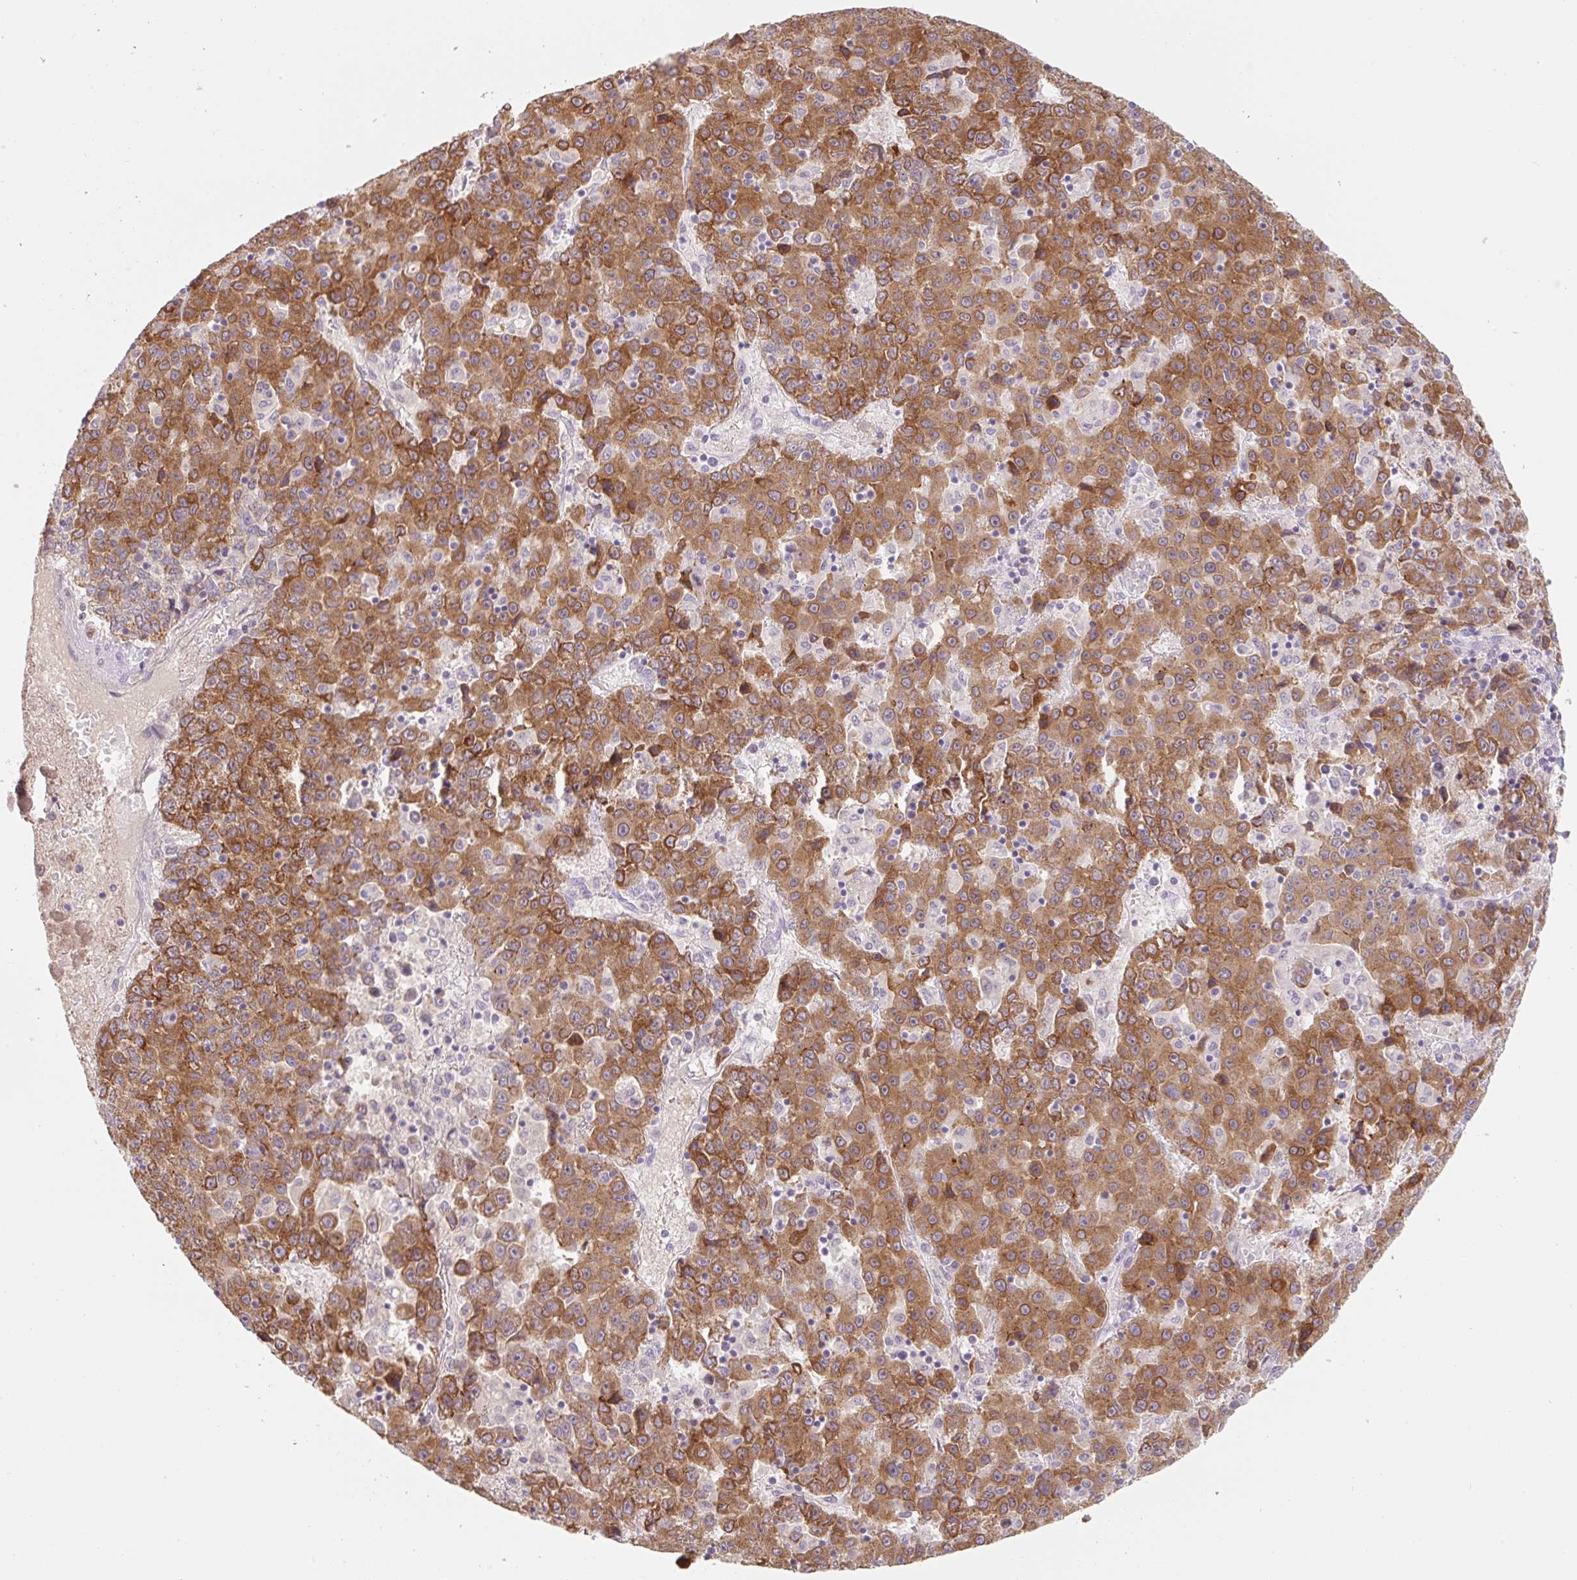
{"staining": {"intensity": "strong", "quantity": ">75%", "location": "cytoplasmic/membranous"}, "tissue": "liver cancer", "cell_type": "Tumor cells", "image_type": "cancer", "snomed": [{"axis": "morphology", "description": "Carcinoma, Hepatocellular, NOS"}, {"axis": "topography", "description": "Liver"}], "caption": "This is an image of immunohistochemistry staining of hepatocellular carcinoma (liver), which shows strong staining in the cytoplasmic/membranous of tumor cells.", "gene": "MIA2", "patient": {"sex": "female", "age": 53}}